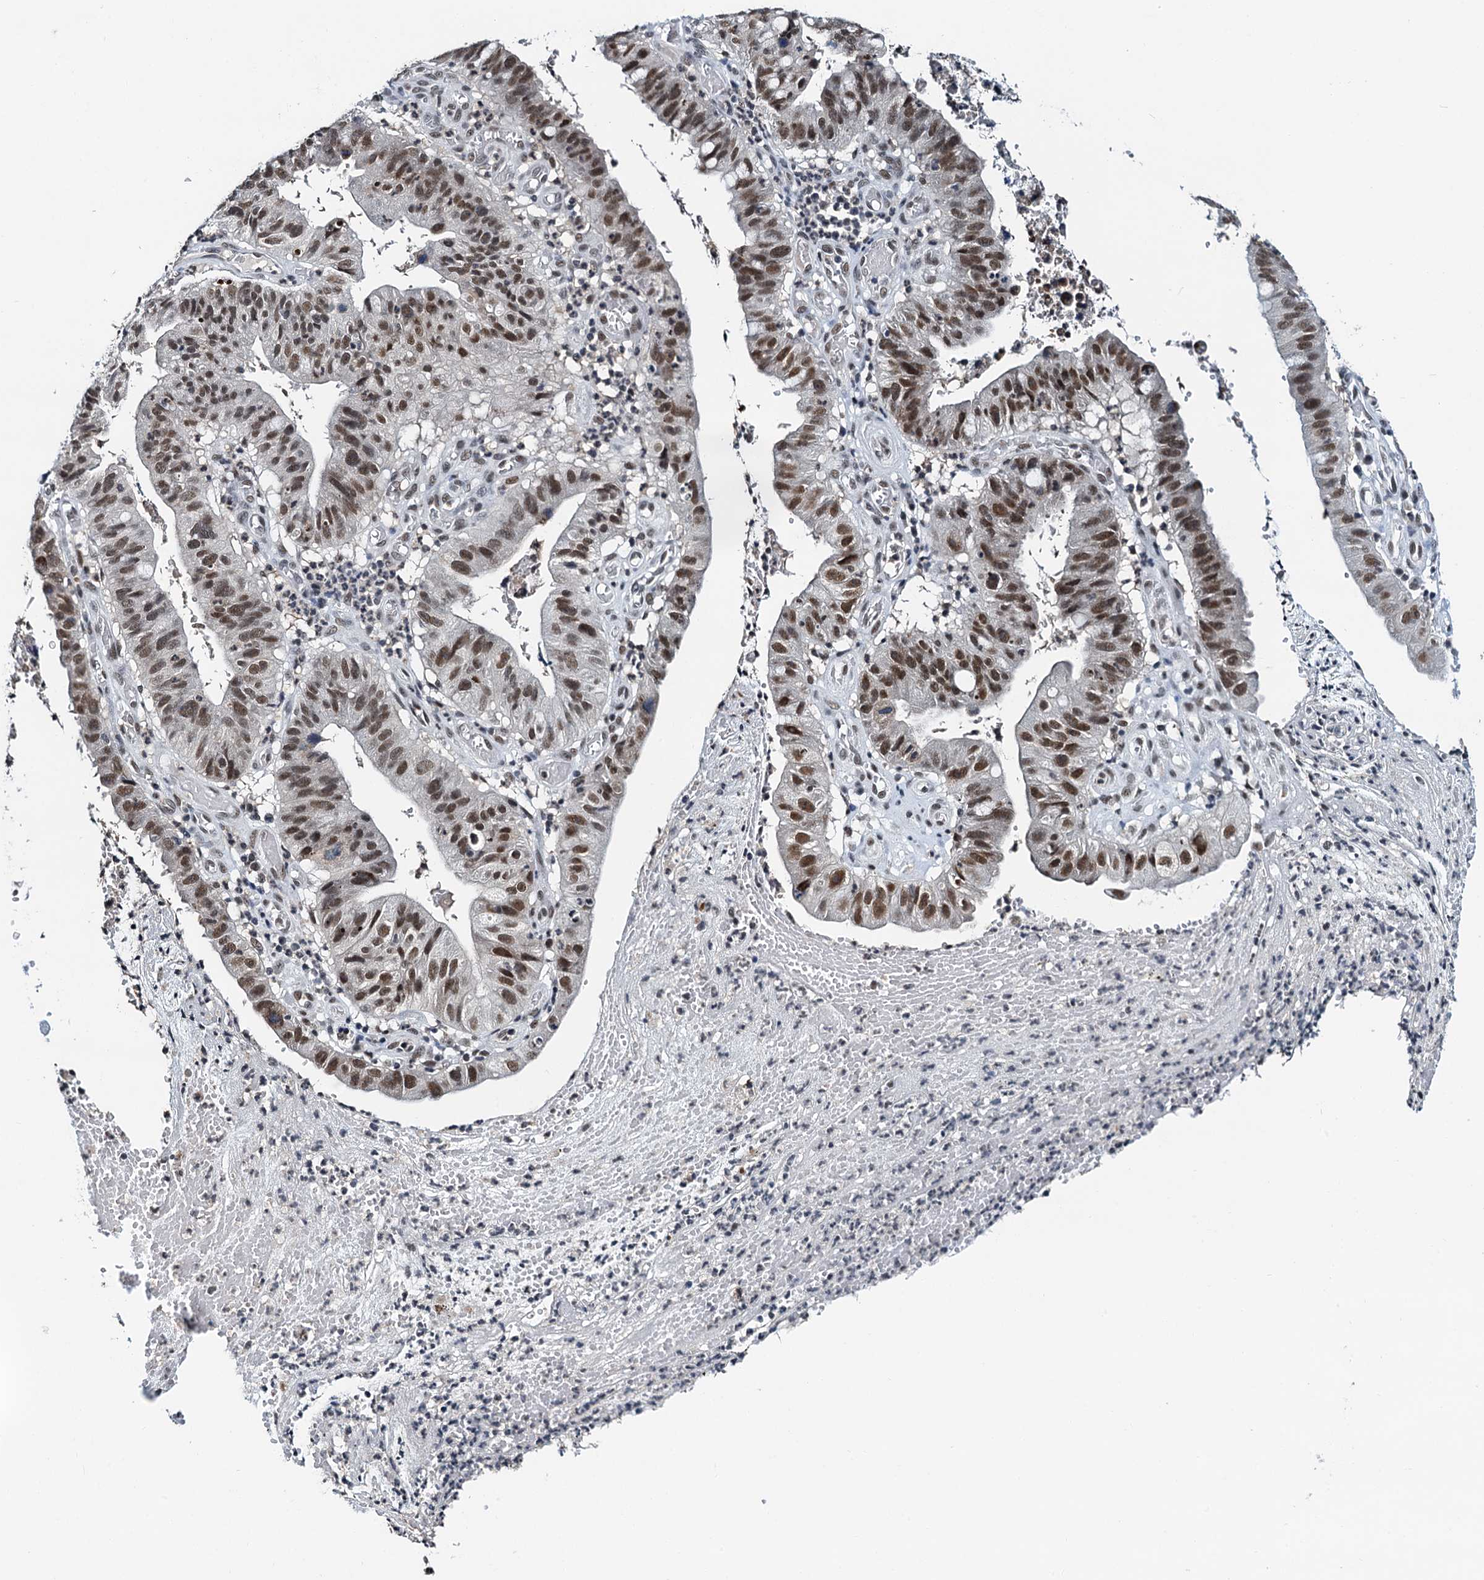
{"staining": {"intensity": "moderate", "quantity": ">75%", "location": "nuclear"}, "tissue": "stomach cancer", "cell_type": "Tumor cells", "image_type": "cancer", "snomed": [{"axis": "morphology", "description": "Adenocarcinoma, NOS"}, {"axis": "topography", "description": "Stomach"}], "caption": "Immunohistochemistry (IHC) of stomach adenocarcinoma exhibits medium levels of moderate nuclear expression in about >75% of tumor cells.", "gene": "SNRPD1", "patient": {"sex": "male", "age": 59}}